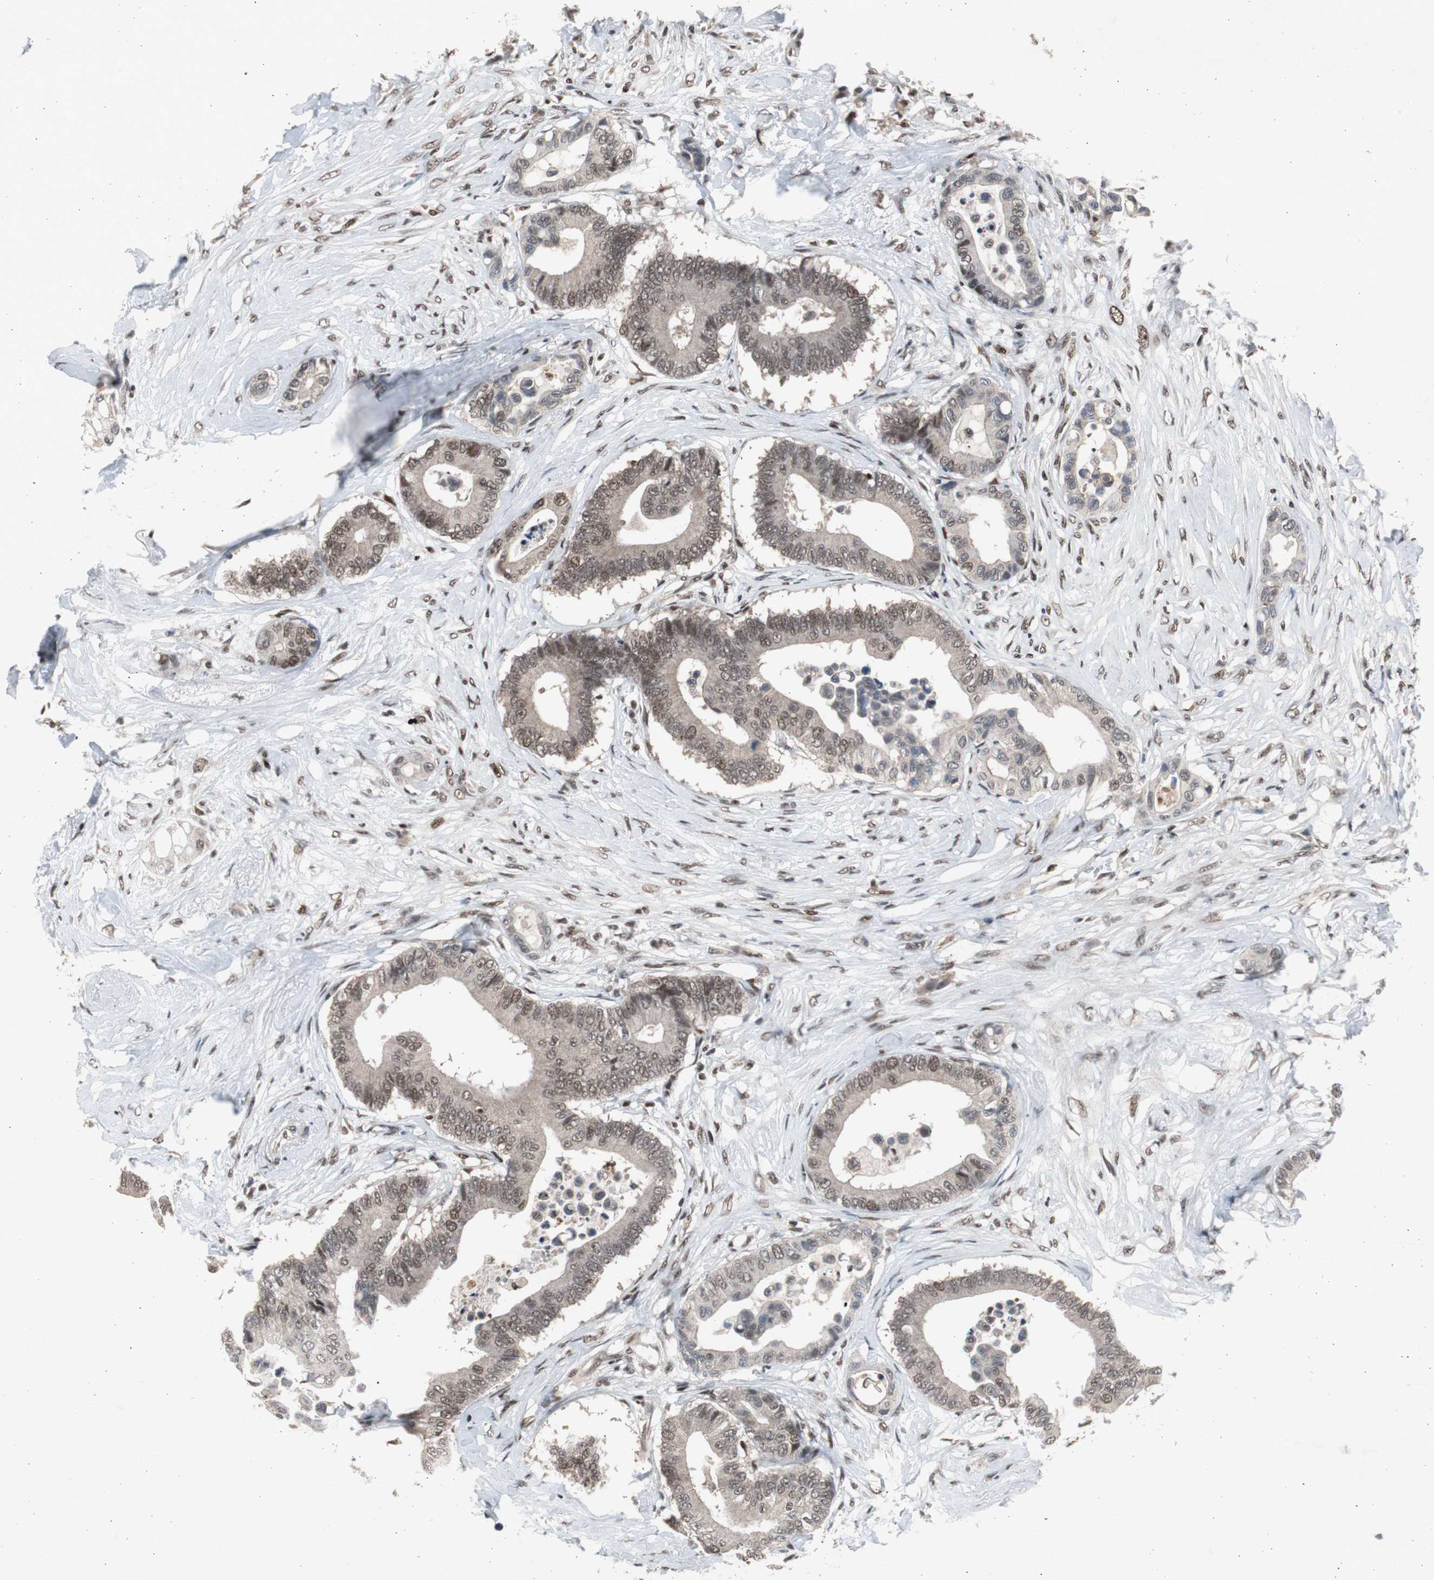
{"staining": {"intensity": "weak", "quantity": ">75%", "location": "nuclear"}, "tissue": "colorectal cancer", "cell_type": "Tumor cells", "image_type": "cancer", "snomed": [{"axis": "morphology", "description": "Normal tissue, NOS"}, {"axis": "morphology", "description": "Adenocarcinoma, NOS"}, {"axis": "topography", "description": "Colon"}], "caption": "Adenocarcinoma (colorectal) stained with DAB (3,3'-diaminobenzidine) immunohistochemistry (IHC) exhibits low levels of weak nuclear expression in about >75% of tumor cells.", "gene": "RPA1", "patient": {"sex": "male", "age": 82}}